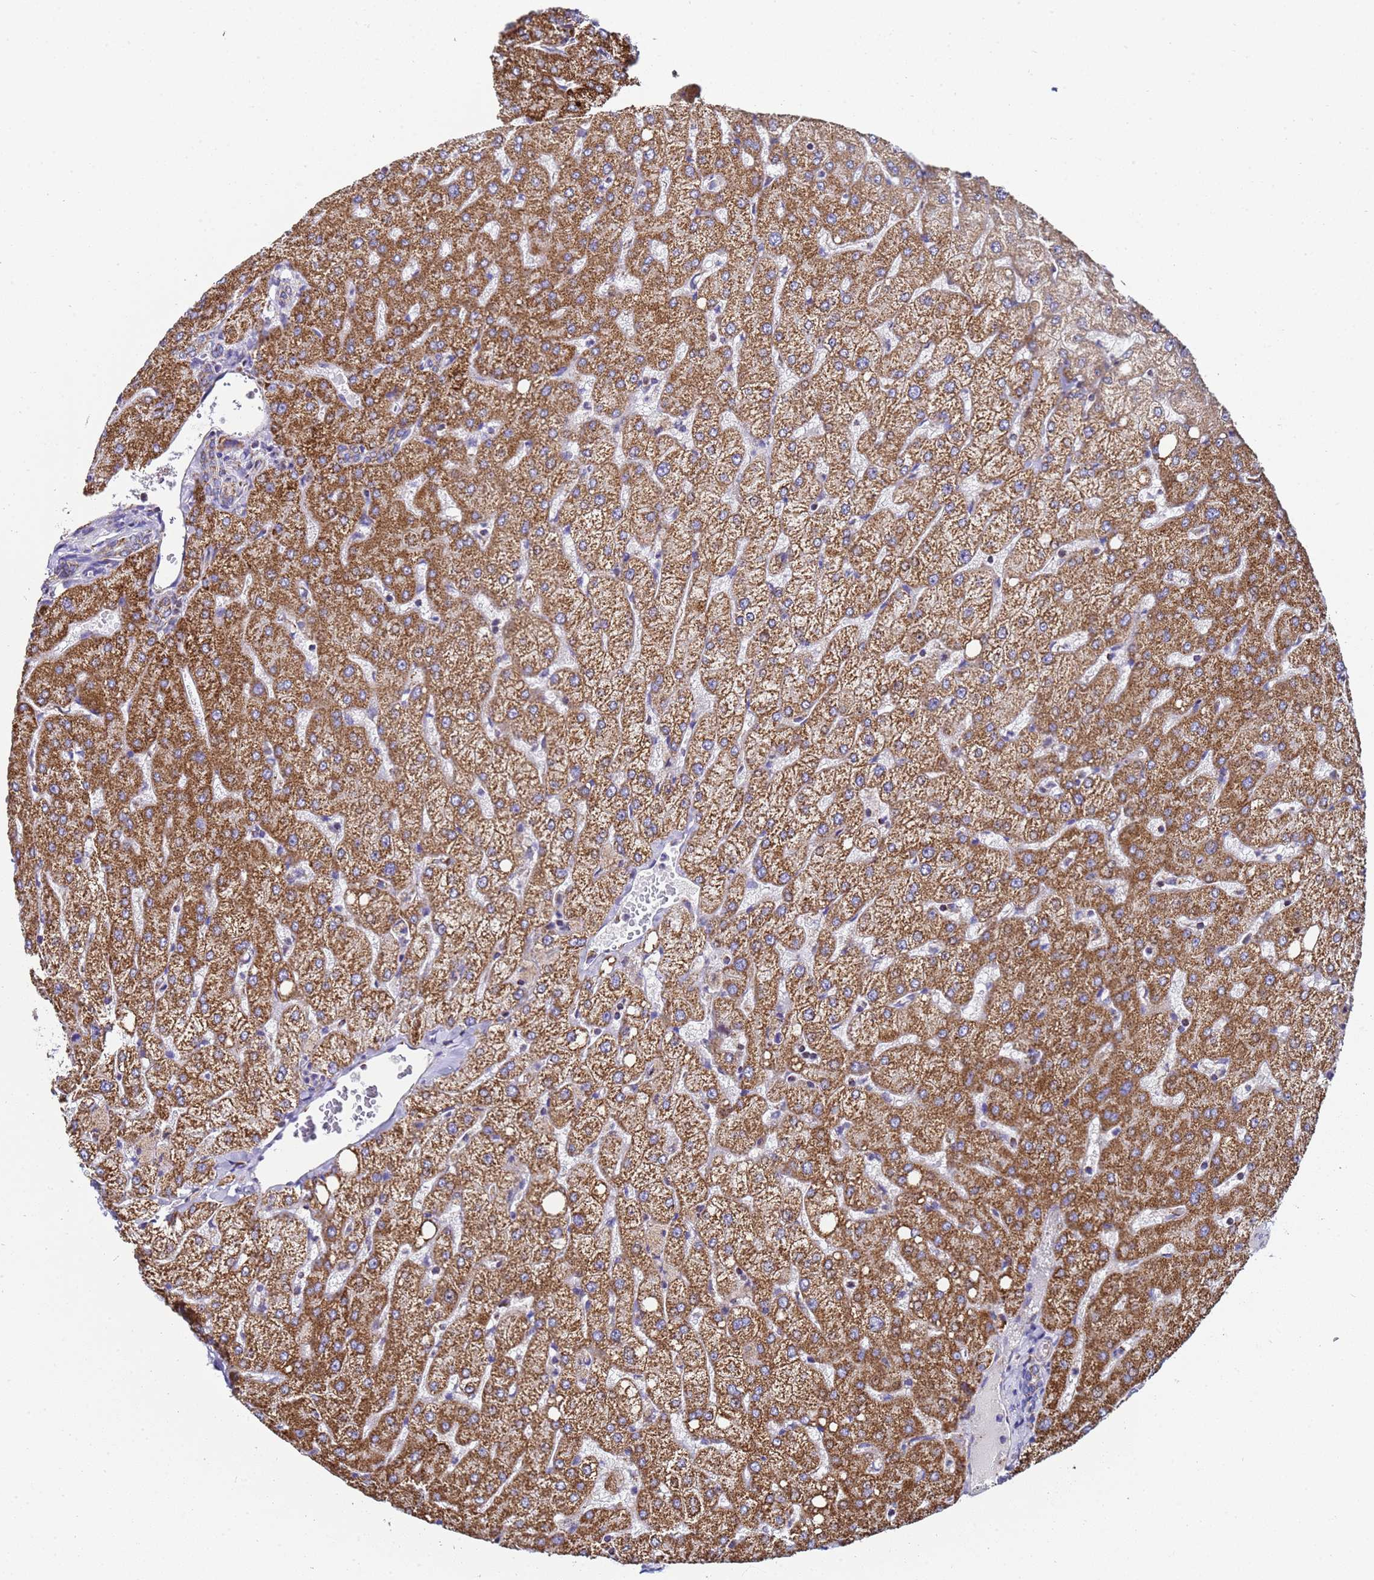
{"staining": {"intensity": "moderate", "quantity": ">75%", "location": "cytoplasmic/membranous"}, "tissue": "liver", "cell_type": "Cholangiocytes", "image_type": "normal", "snomed": [{"axis": "morphology", "description": "Normal tissue, NOS"}, {"axis": "topography", "description": "Liver"}], "caption": "A medium amount of moderate cytoplasmic/membranous staining is identified in about >75% of cholangiocytes in unremarkable liver.", "gene": "MRPS12", "patient": {"sex": "female", "age": 54}}